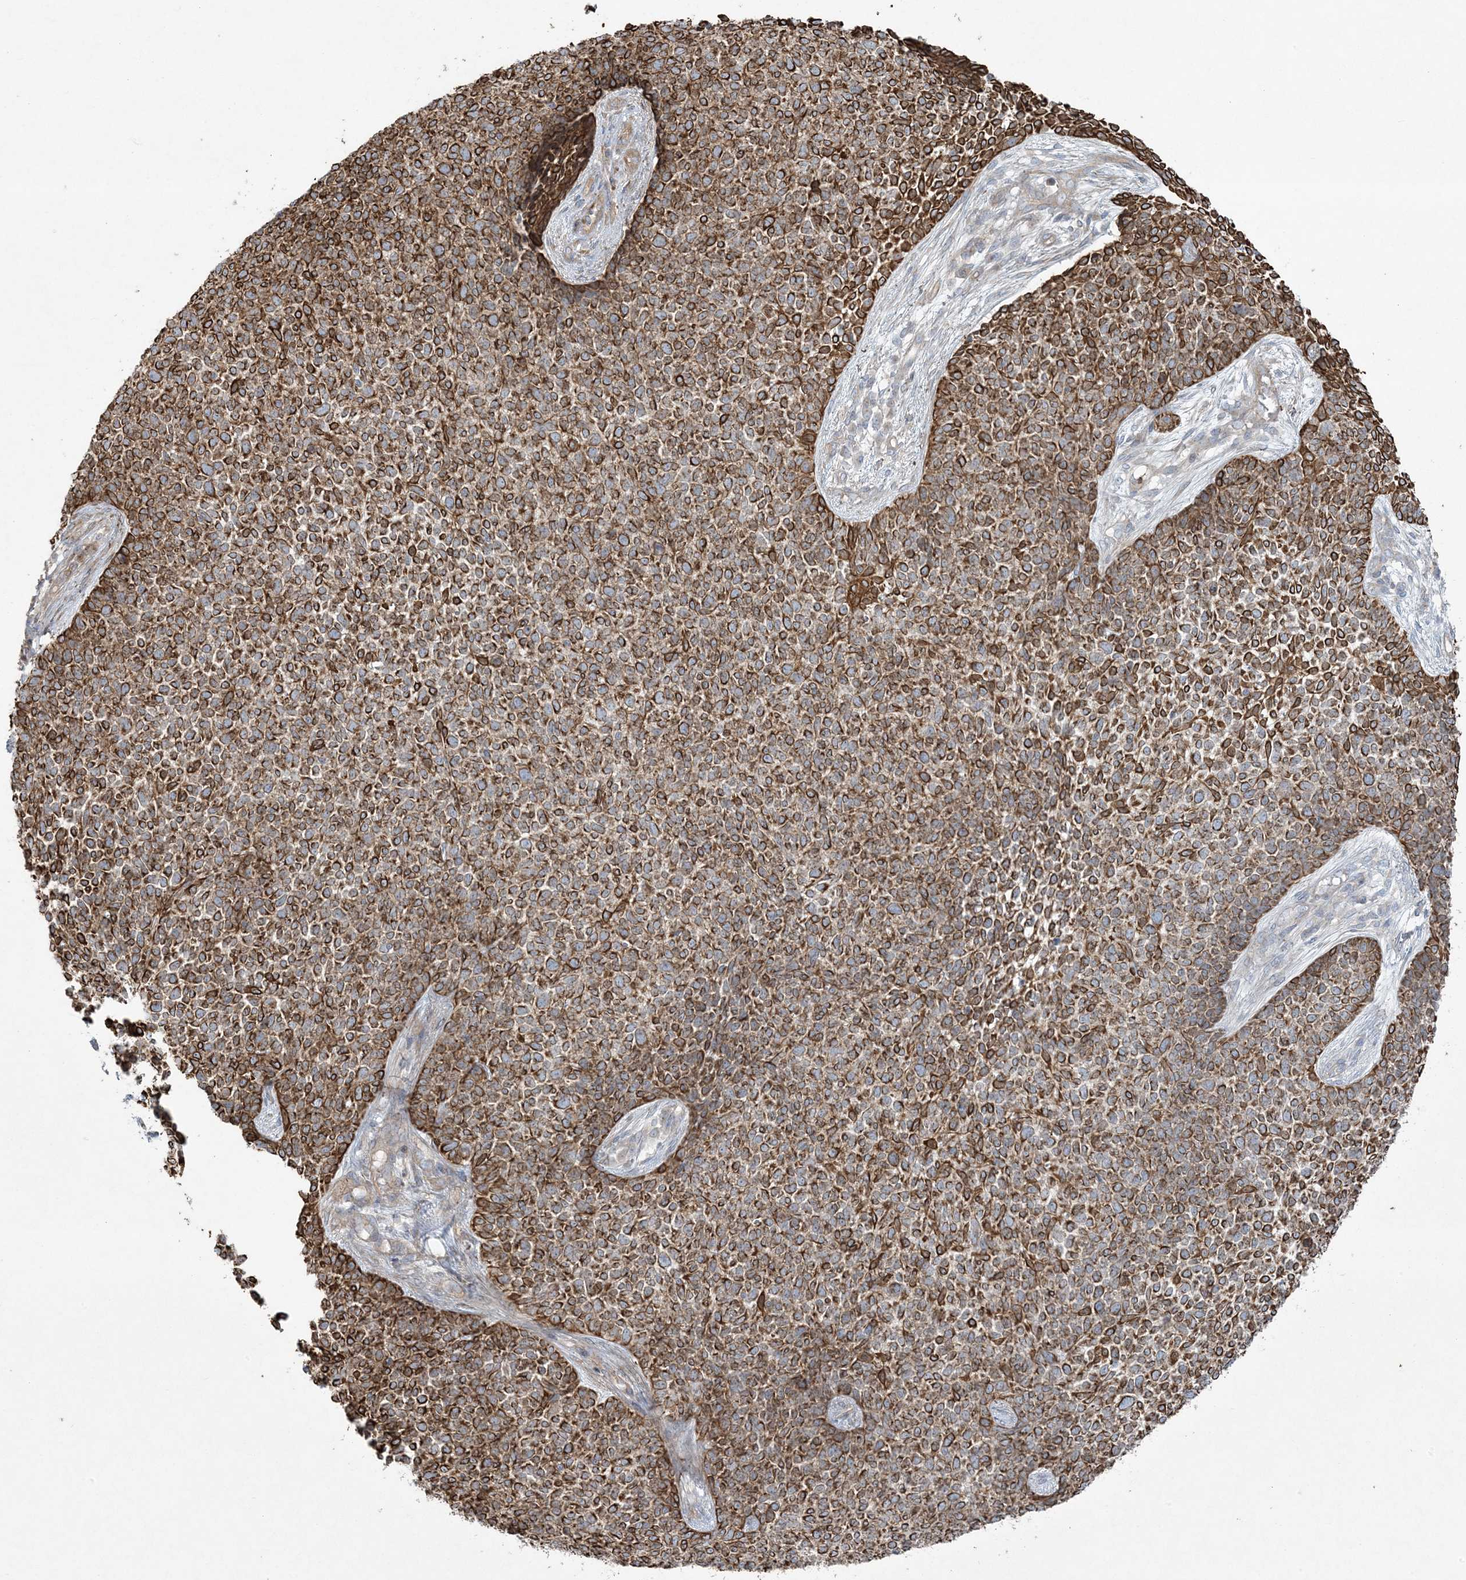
{"staining": {"intensity": "strong", "quantity": ">75%", "location": "cytoplasmic/membranous"}, "tissue": "skin cancer", "cell_type": "Tumor cells", "image_type": "cancer", "snomed": [{"axis": "morphology", "description": "Basal cell carcinoma"}, {"axis": "topography", "description": "Skin"}], "caption": "Basal cell carcinoma (skin) stained for a protein (brown) displays strong cytoplasmic/membranous positive positivity in approximately >75% of tumor cells.", "gene": "PIK3R4", "patient": {"sex": "female", "age": 84}}